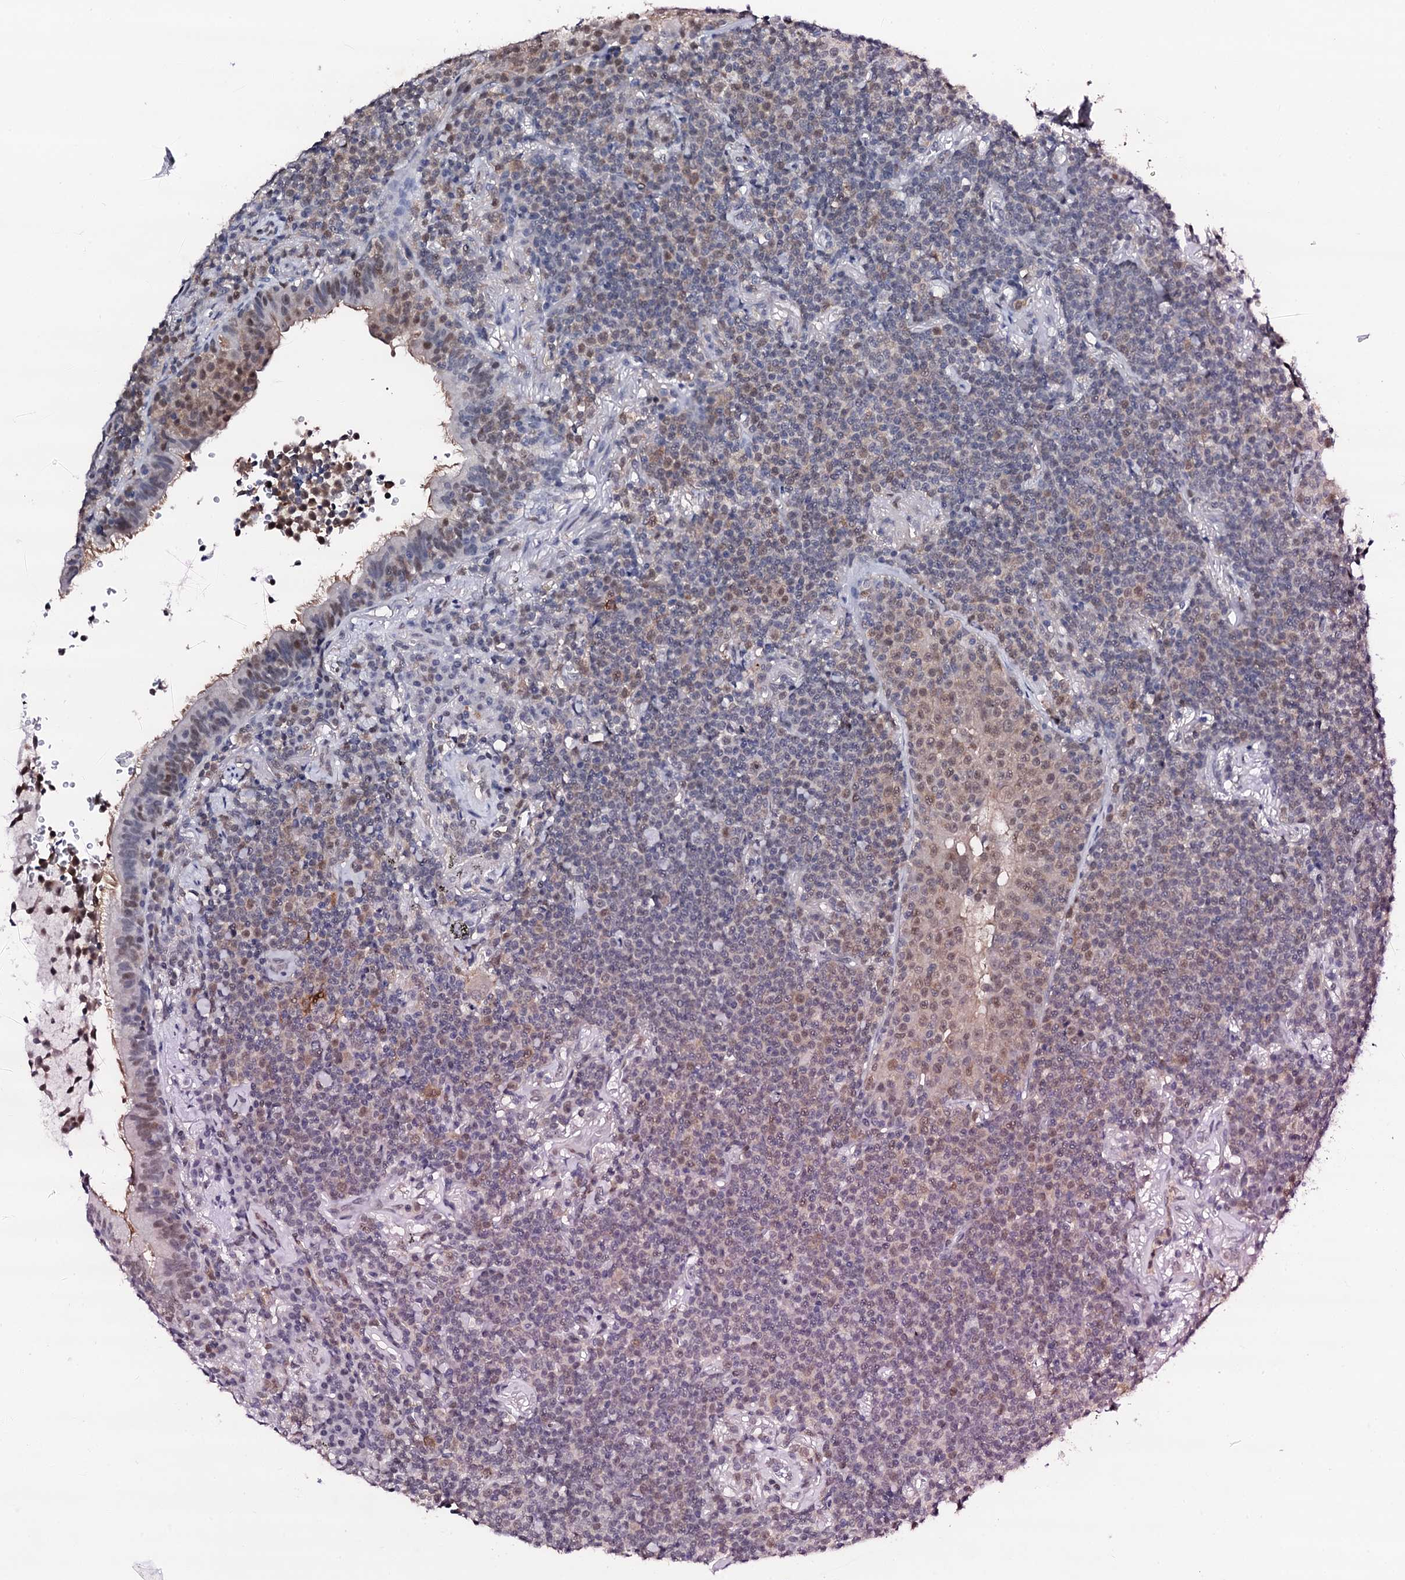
{"staining": {"intensity": "weak", "quantity": "<25%", "location": "nuclear"}, "tissue": "lymphoma", "cell_type": "Tumor cells", "image_type": "cancer", "snomed": [{"axis": "morphology", "description": "Malignant lymphoma, non-Hodgkin's type, Low grade"}, {"axis": "topography", "description": "Lung"}], "caption": "This is an immunohistochemistry micrograph of human malignant lymphoma, non-Hodgkin's type (low-grade). There is no positivity in tumor cells.", "gene": "TRAFD1", "patient": {"sex": "female", "age": 71}}